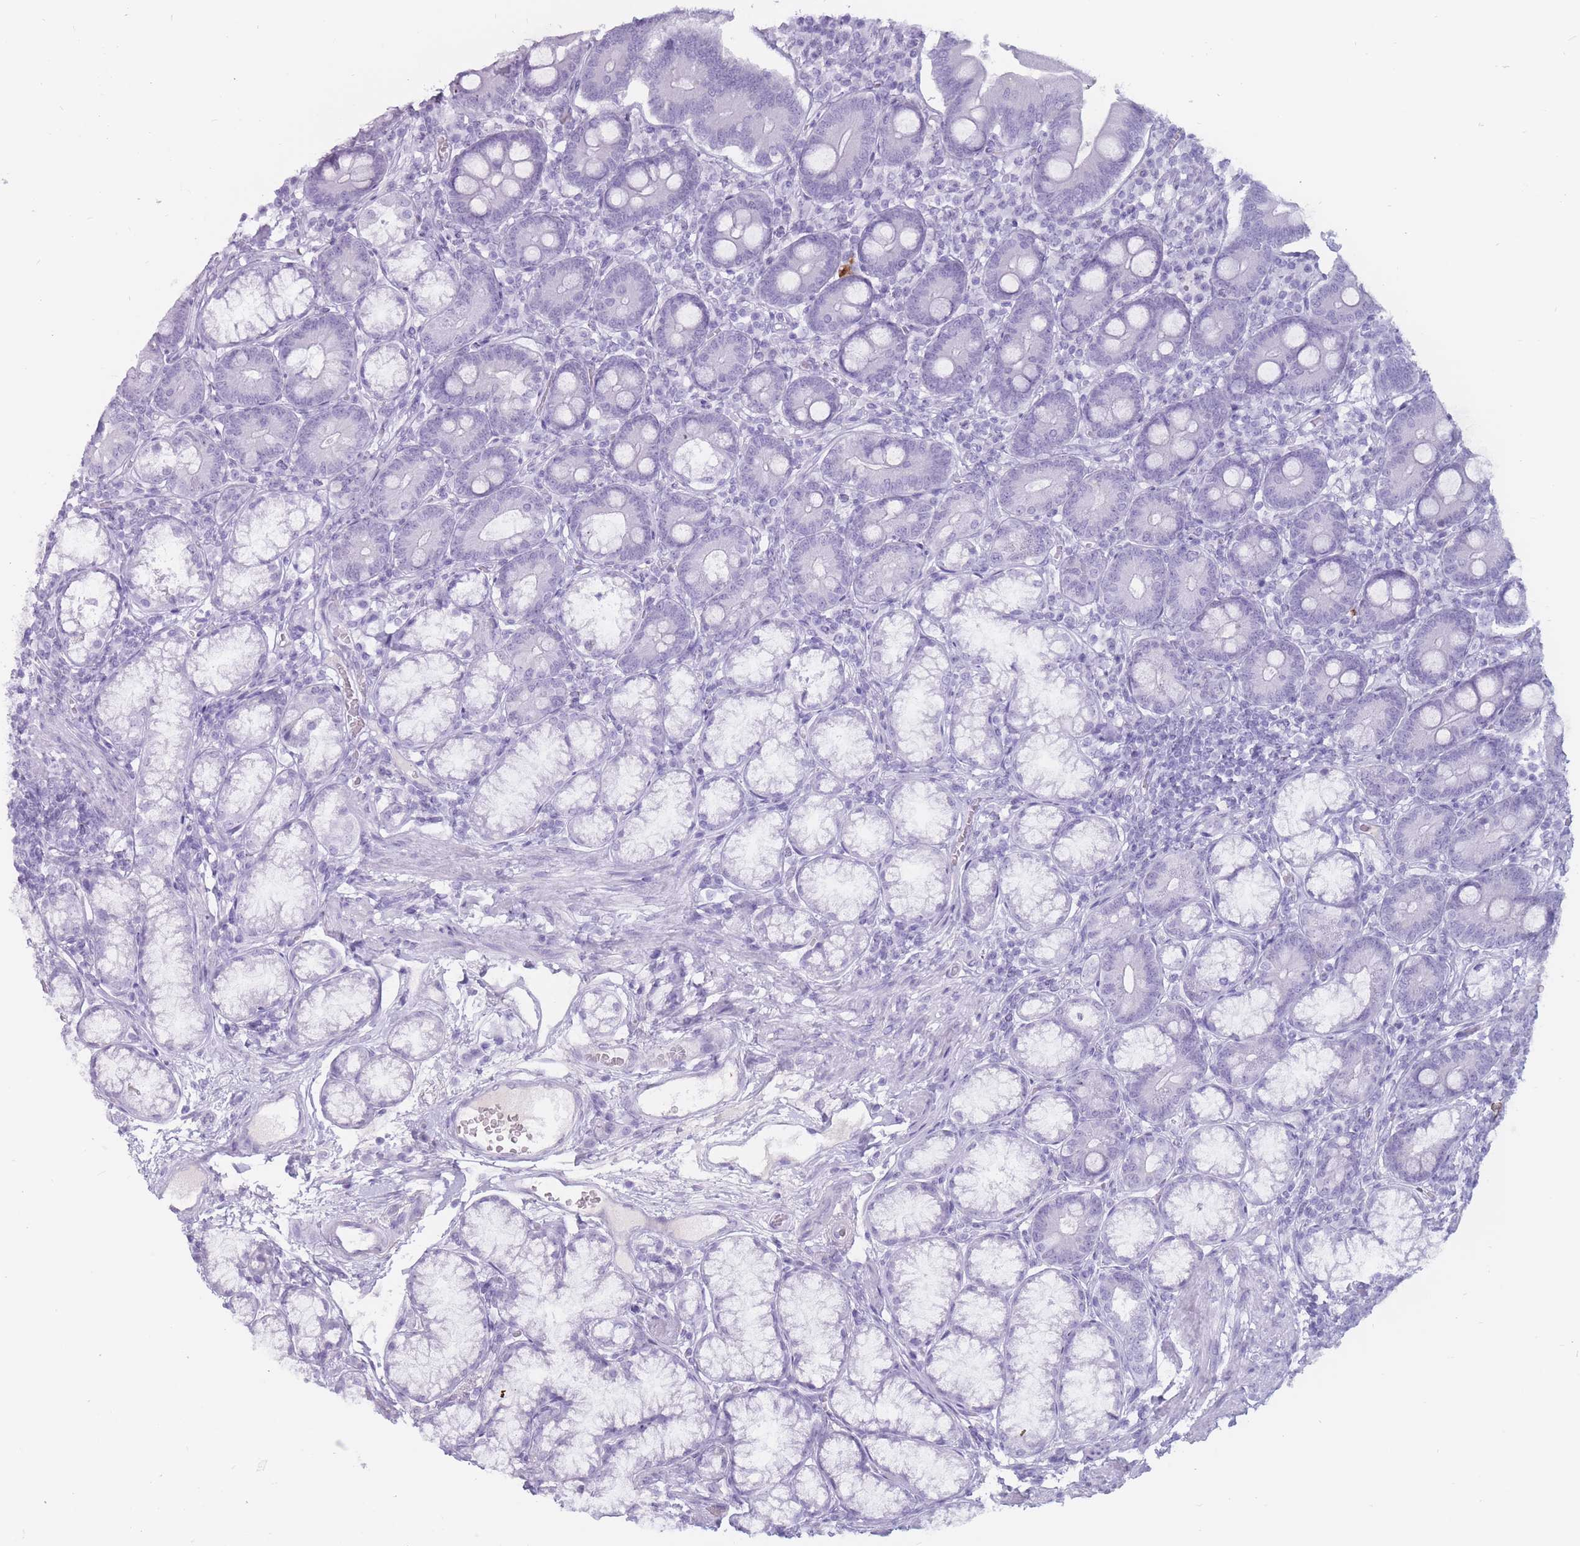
{"staining": {"intensity": "negative", "quantity": "none", "location": "none"}, "tissue": "duodenum", "cell_type": "Glandular cells", "image_type": "normal", "snomed": [{"axis": "morphology", "description": "Normal tissue, NOS"}, {"axis": "topography", "description": "Duodenum"}], "caption": "DAB (3,3'-diaminobenzidine) immunohistochemical staining of benign human duodenum shows no significant expression in glandular cells.", "gene": "PNMA3", "patient": {"sex": "female", "age": 67}}